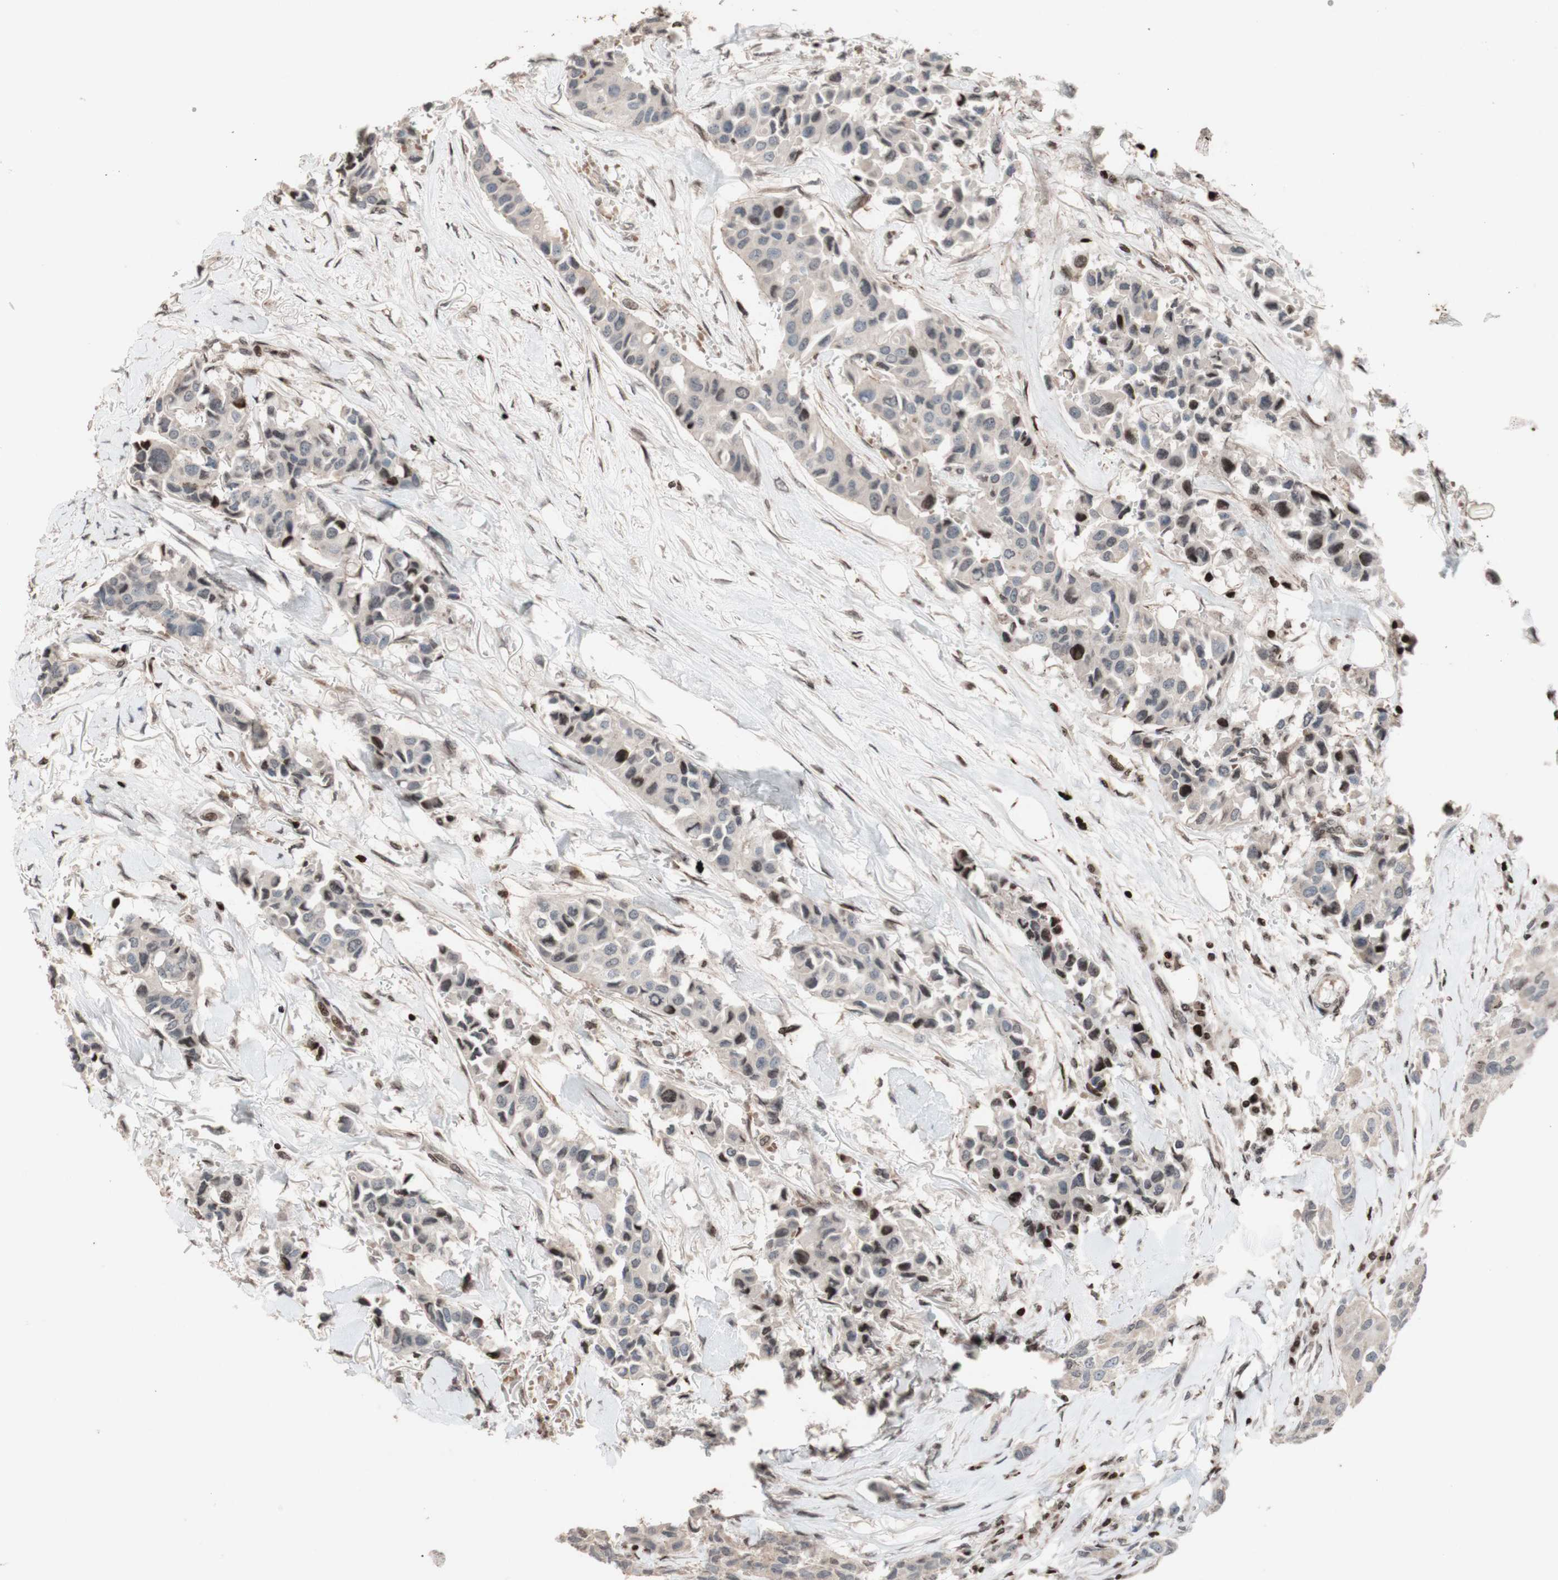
{"staining": {"intensity": "weak", "quantity": "<25%", "location": "nuclear"}, "tissue": "breast cancer", "cell_type": "Tumor cells", "image_type": "cancer", "snomed": [{"axis": "morphology", "description": "Duct carcinoma"}, {"axis": "topography", "description": "Breast"}], "caption": "Immunohistochemistry (IHC) image of human invasive ductal carcinoma (breast) stained for a protein (brown), which exhibits no positivity in tumor cells. (Stains: DAB (3,3'-diaminobenzidine) immunohistochemistry (IHC) with hematoxylin counter stain, Microscopy: brightfield microscopy at high magnification).", "gene": "POLA1", "patient": {"sex": "female", "age": 80}}